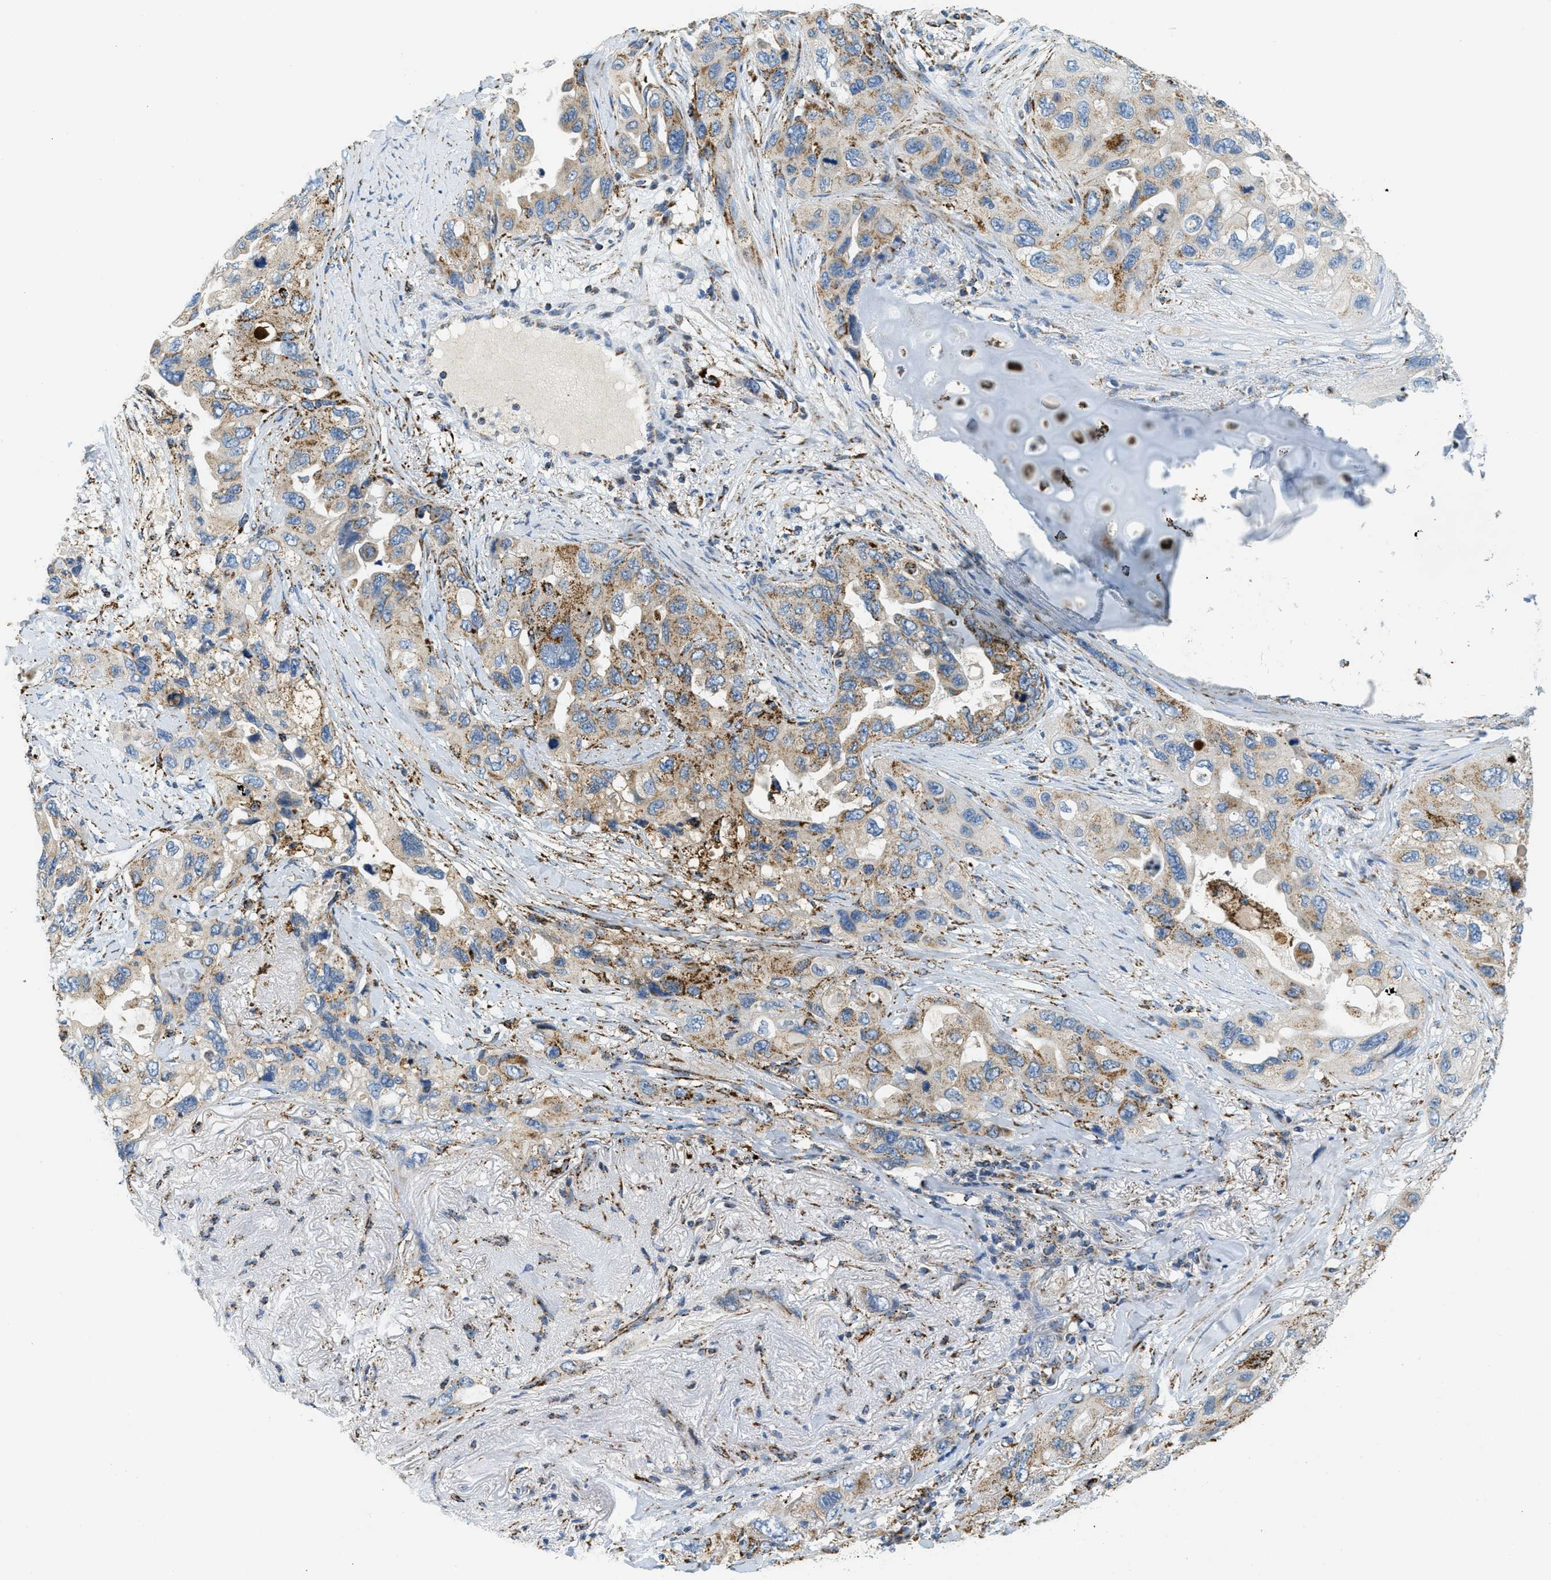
{"staining": {"intensity": "moderate", "quantity": "25%-75%", "location": "cytoplasmic/membranous"}, "tissue": "lung cancer", "cell_type": "Tumor cells", "image_type": "cancer", "snomed": [{"axis": "morphology", "description": "Squamous cell carcinoma, NOS"}, {"axis": "topography", "description": "Lung"}], "caption": "Moderate cytoplasmic/membranous staining for a protein is identified in about 25%-75% of tumor cells of lung cancer (squamous cell carcinoma) using IHC.", "gene": "HLCS", "patient": {"sex": "female", "age": 73}}